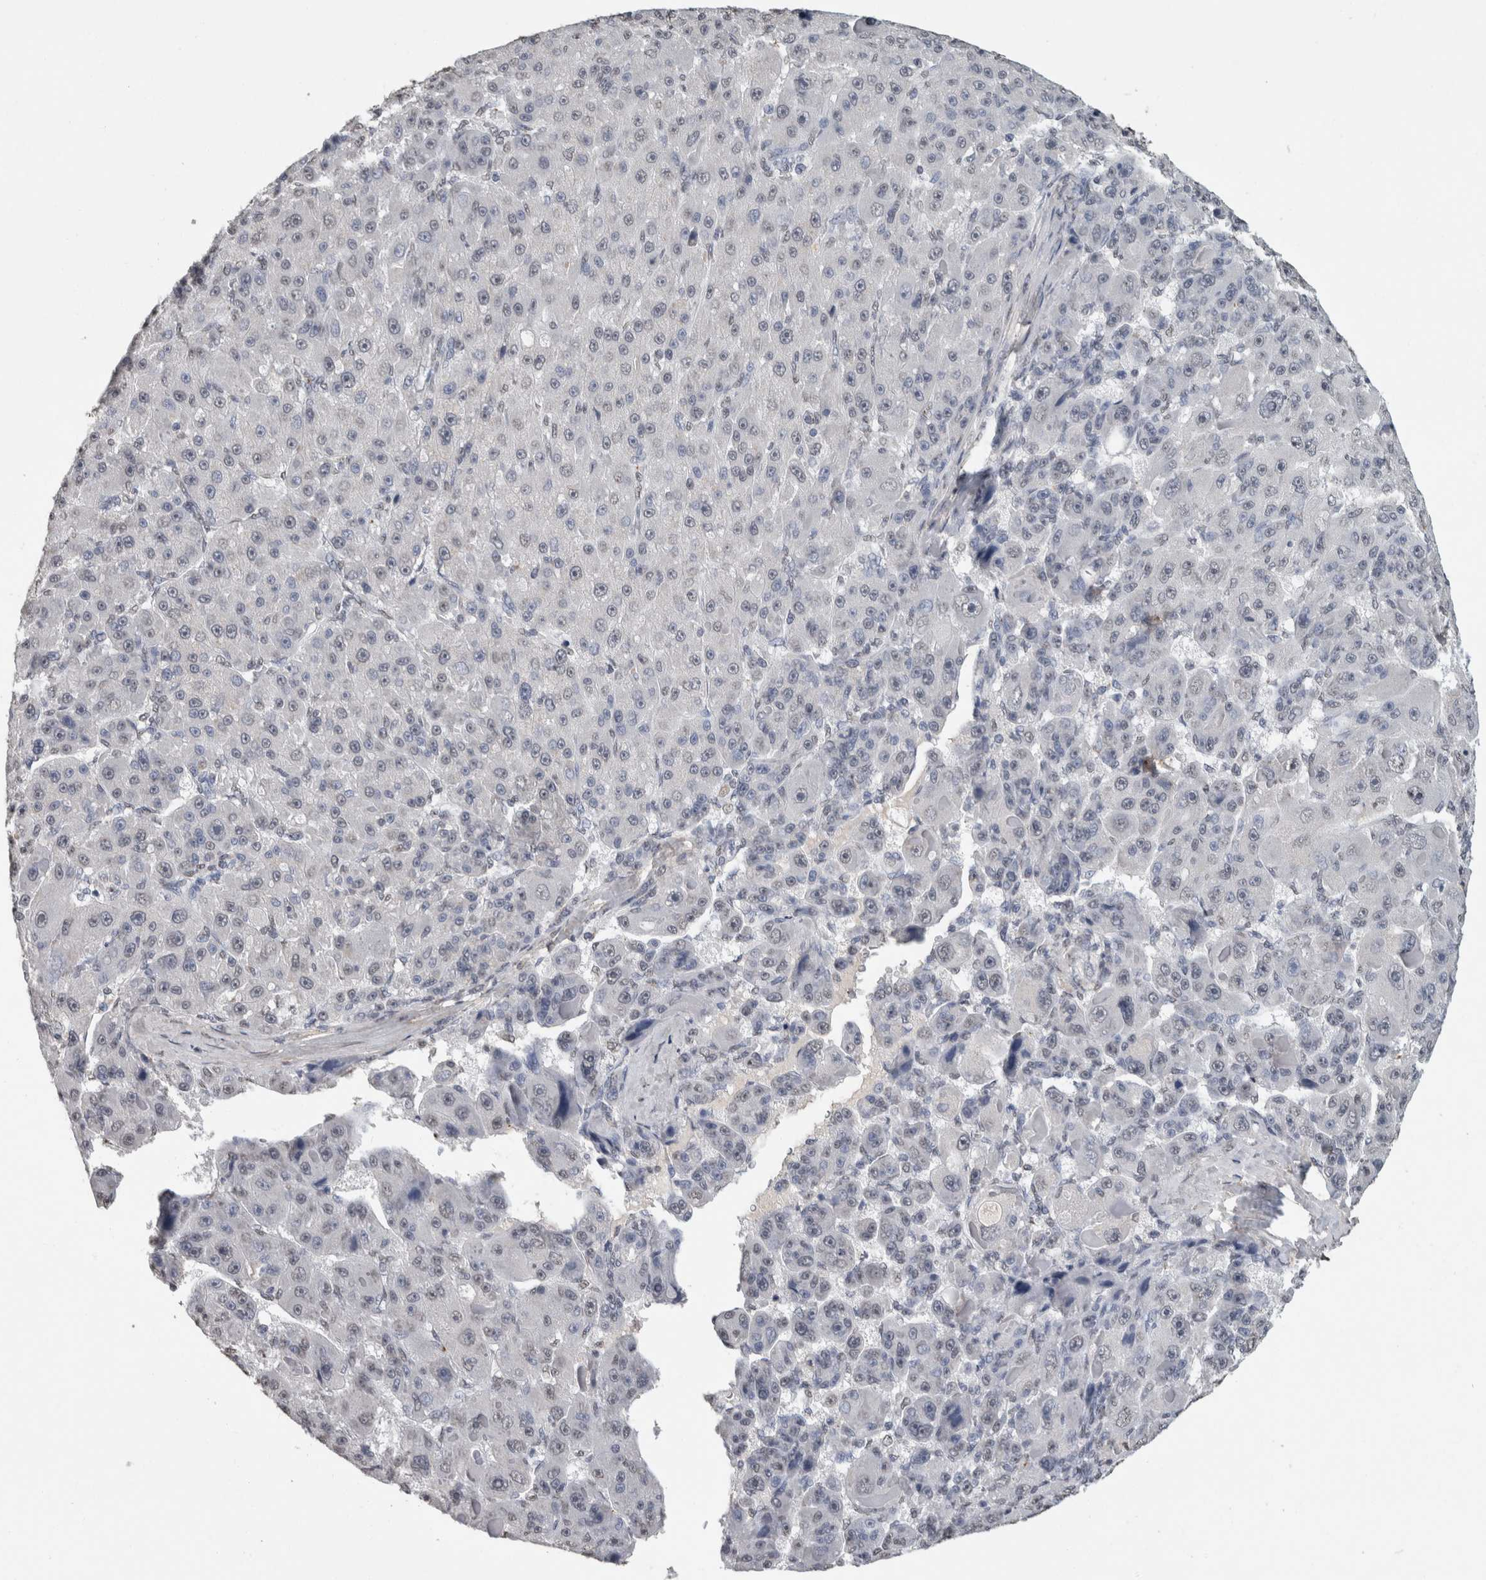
{"staining": {"intensity": "negative", "quantity": "none", "location": "none"}, "tissue": "liver cancer", "cell_type": "Tumor cells", "image_type": "cancer", "snomed": [{"axis": "morphology", "description": "Carcinoma, Hepatocellular, NOS"}, {"axis": "topography", "description": "Liver"}], "caption": "High power microscopy image of an immunohistochemistry image of liver hepatocellular carcinoma, revealing no significant positivity in tumor cells.", "gene": "LTBP1", "patient": {"sex": "male", "age": 76}}